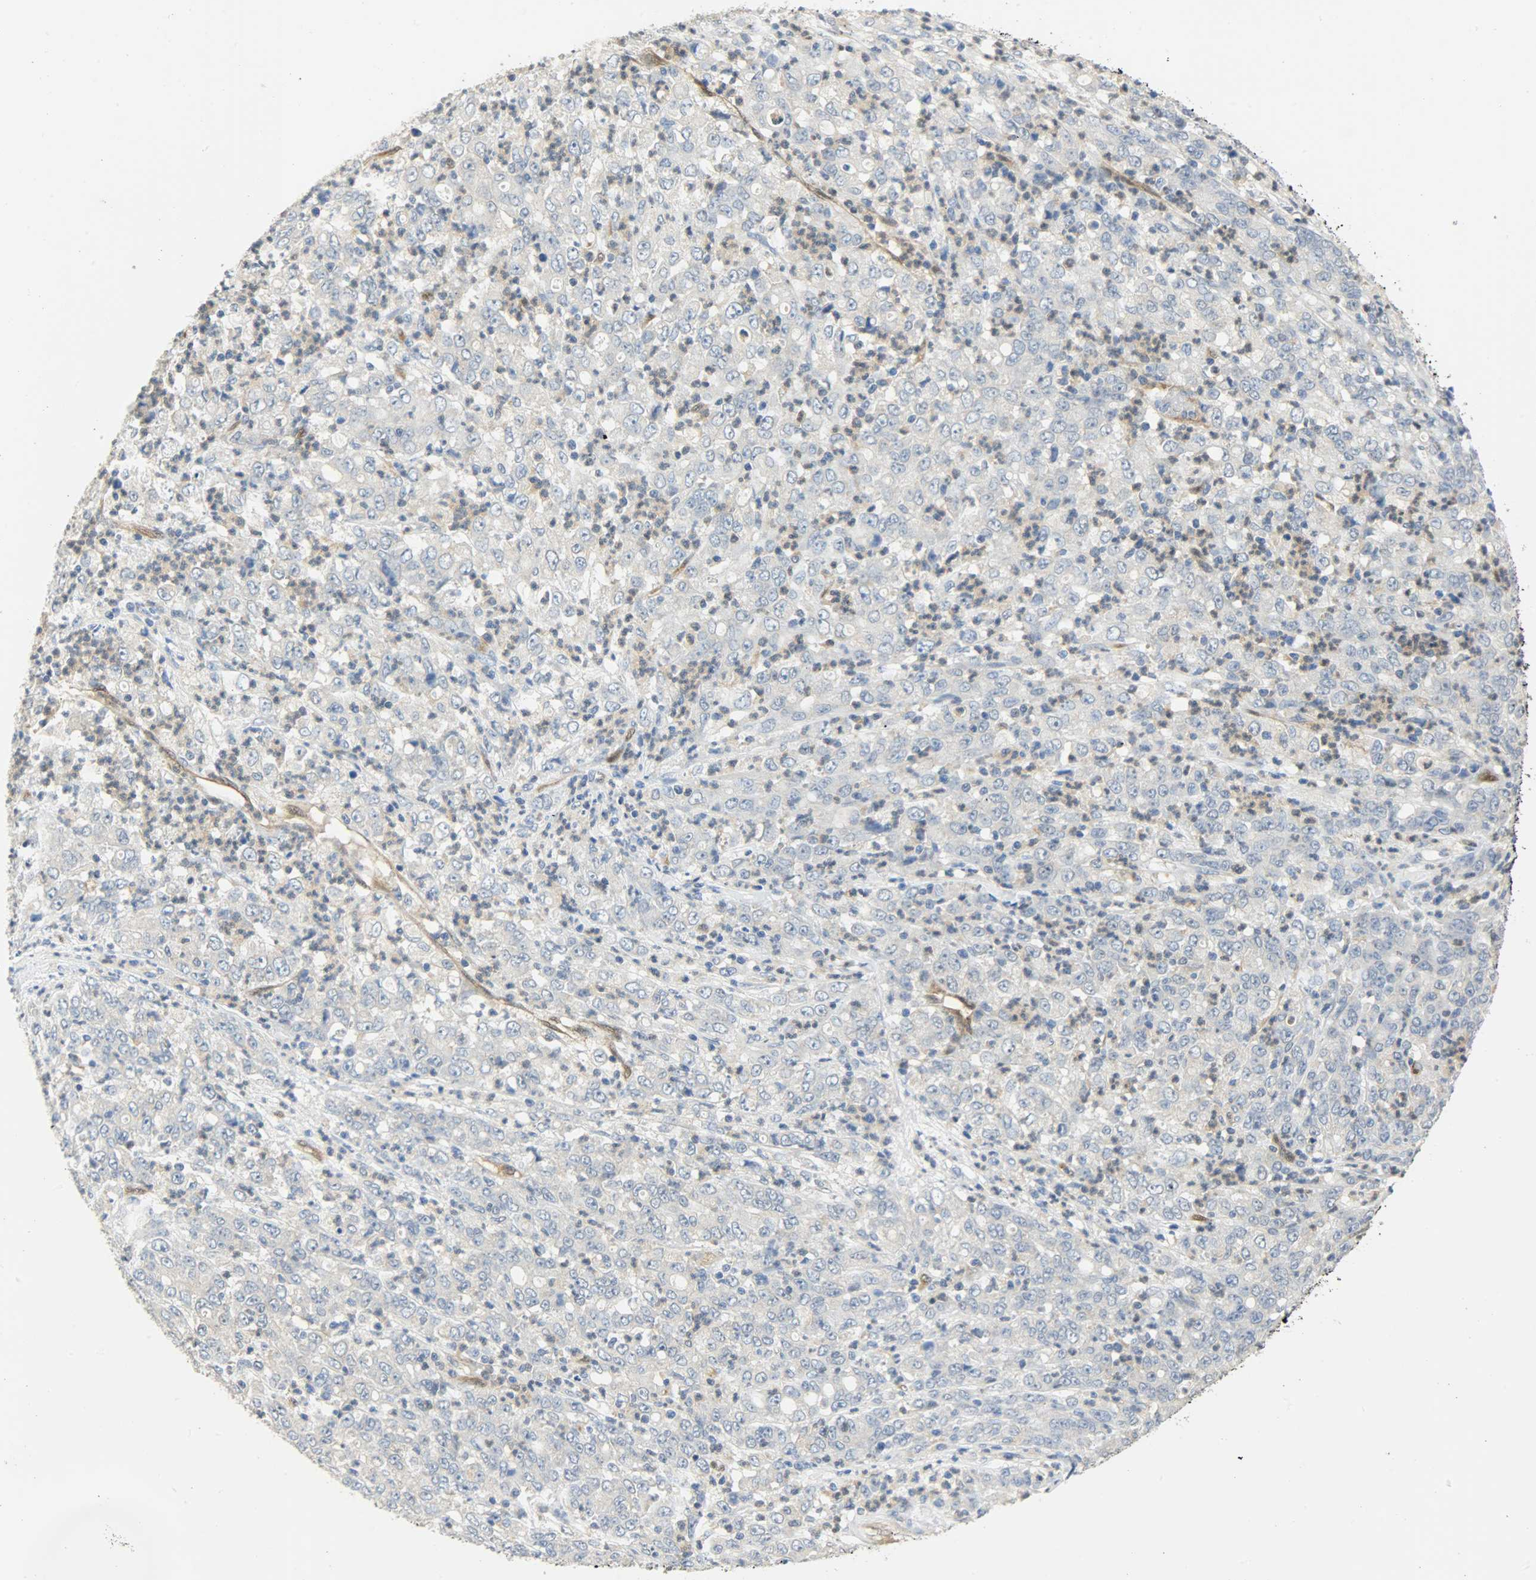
{"staining": {"intensity": "negative", "quantity": "none", "location": "none"}, "tissue": "stomach cancer", "cell_type": "Tumor cells", "image_type": "cancer", "snomed": [{"axis": "morphology", "description": "Adenocarcinoma, NOS"}, {"axis": "topography", "description": "Stomach, lower"}], "caption": "This is an IHC histopathology image of stomach cancer (adenocarcinoma). There is no positivity in tumor cells.", "gene": "FKBP1A", "patient": {"sex": "female", "age": 71}}